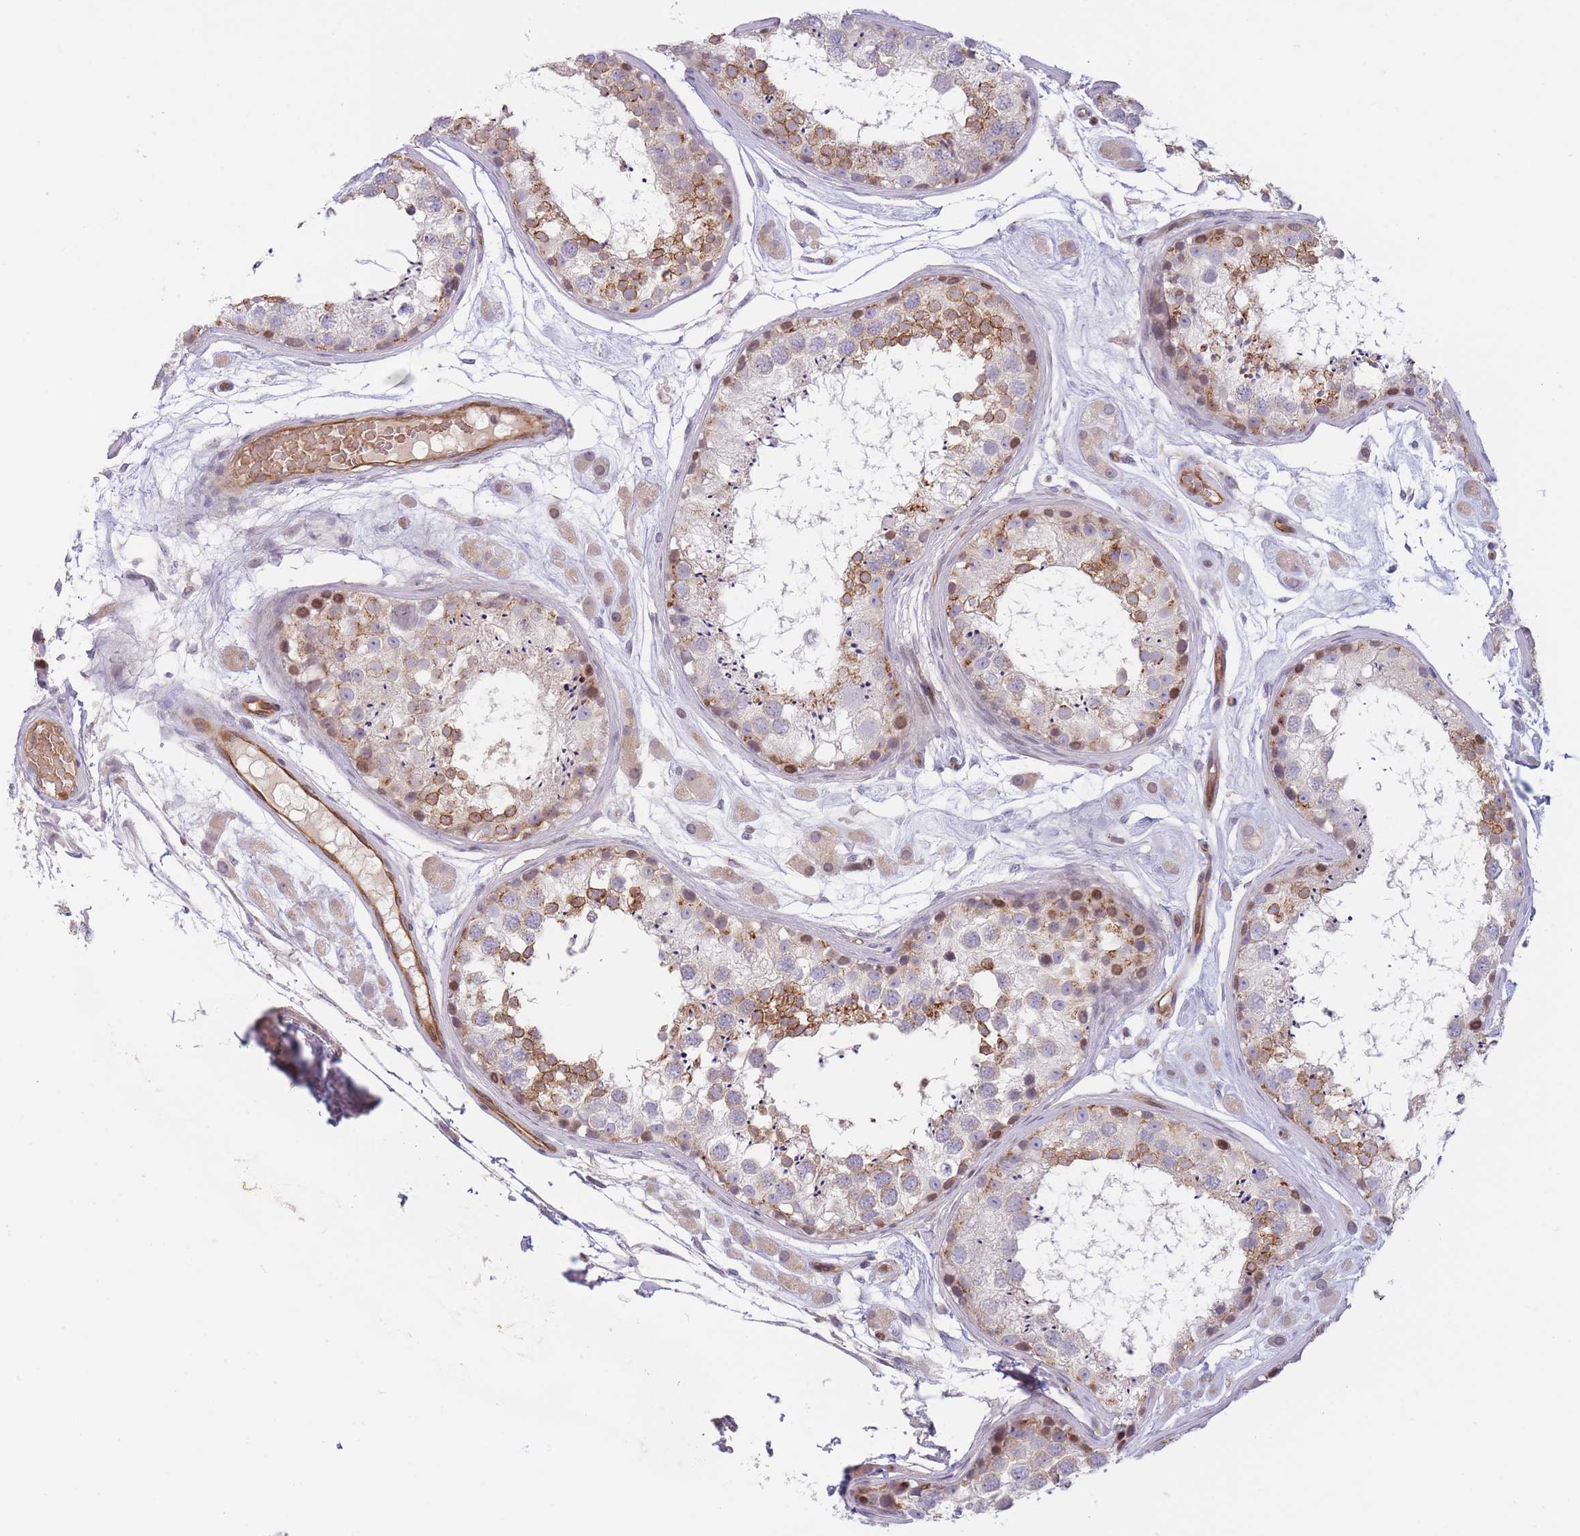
{"staining": {"intensity": "moderate", "quantity": "<25%", "location": "cytoplasmic/membranous"}, "tissue": "testis", "cell_type": "Cells in seminiferous ducts", "image_type": "normal", "snomed": [{"axis": "morphology", "description": "Normal tissue, NOS"}, {"axis": "topography", "description": "Testis"}], "caption": "Human testis stained with a brown dye exhibits moderate cytoplasmic/membranous positive staining in approximately <25% of cells in seminiferous ducts.", "gene": "SLC35F5", "patient": {"sex": "male", "age": 25}}